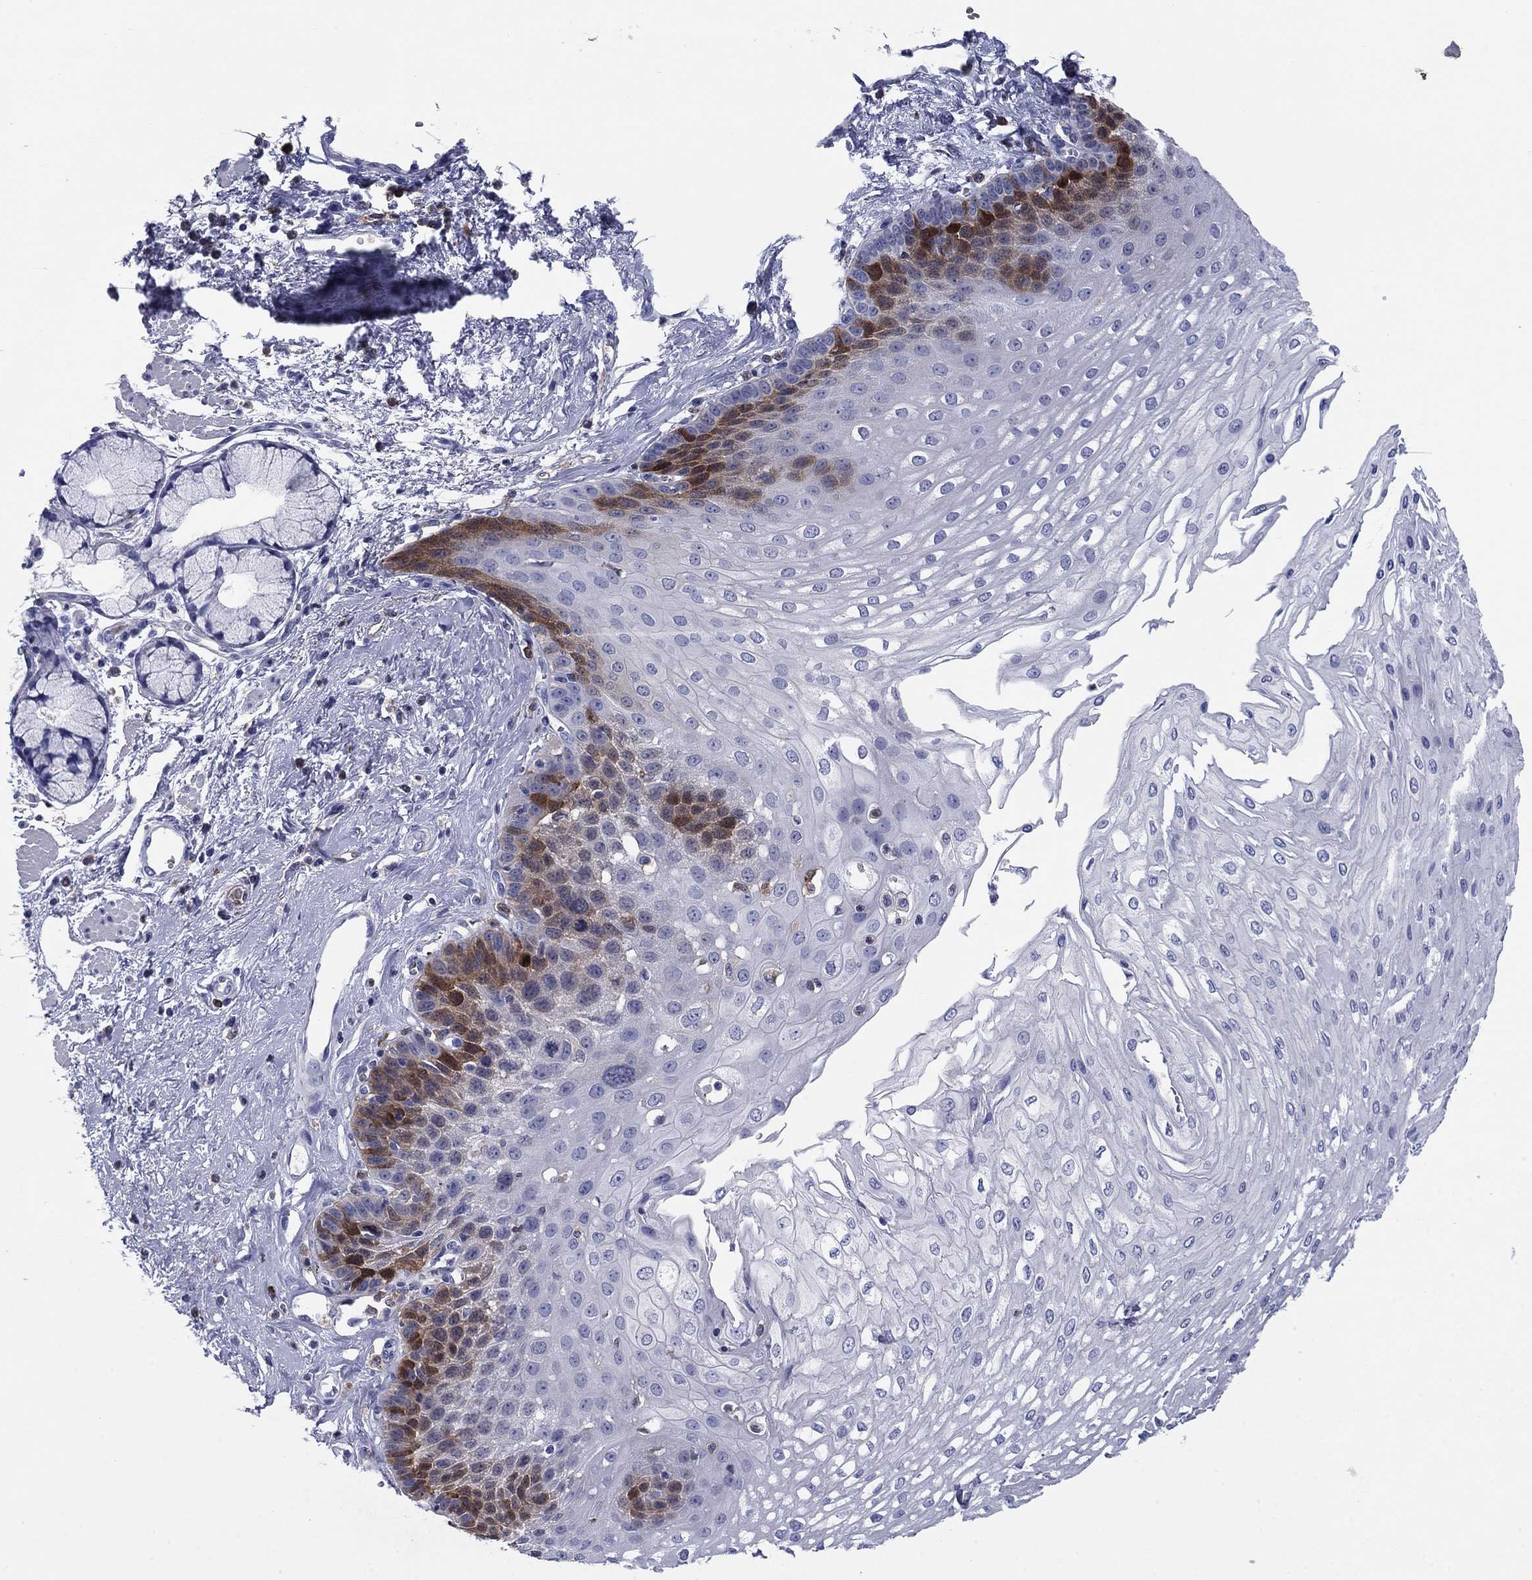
{"staining": {"intensity": "strong", "quantity": "<25%", "location": "cytoplasmic/membranous"}, "tissue": "esophagus", "cell_type": "Squamous epithelial cells", "image_type": "normal", "snomed": [{"axis": "morphology", "description": "Normal tissue, NOS"}, {"axis": "topography", "description": "Esophagus"}], "caption": "Immunohistochemical staining of normal esophagus demonstrates strong cytoplasmic/membranous protein expression in about <25% of squamous epithelial cells. The staining was performed using DAB (3,3'-diaminobenzidine) to visualize the protein expression in brown, while the nuclei were stained in blue with hematoxylin (Magnification: 20x).", "gene": "STMN1", "patient": {"sex": "female", "age": 62}}